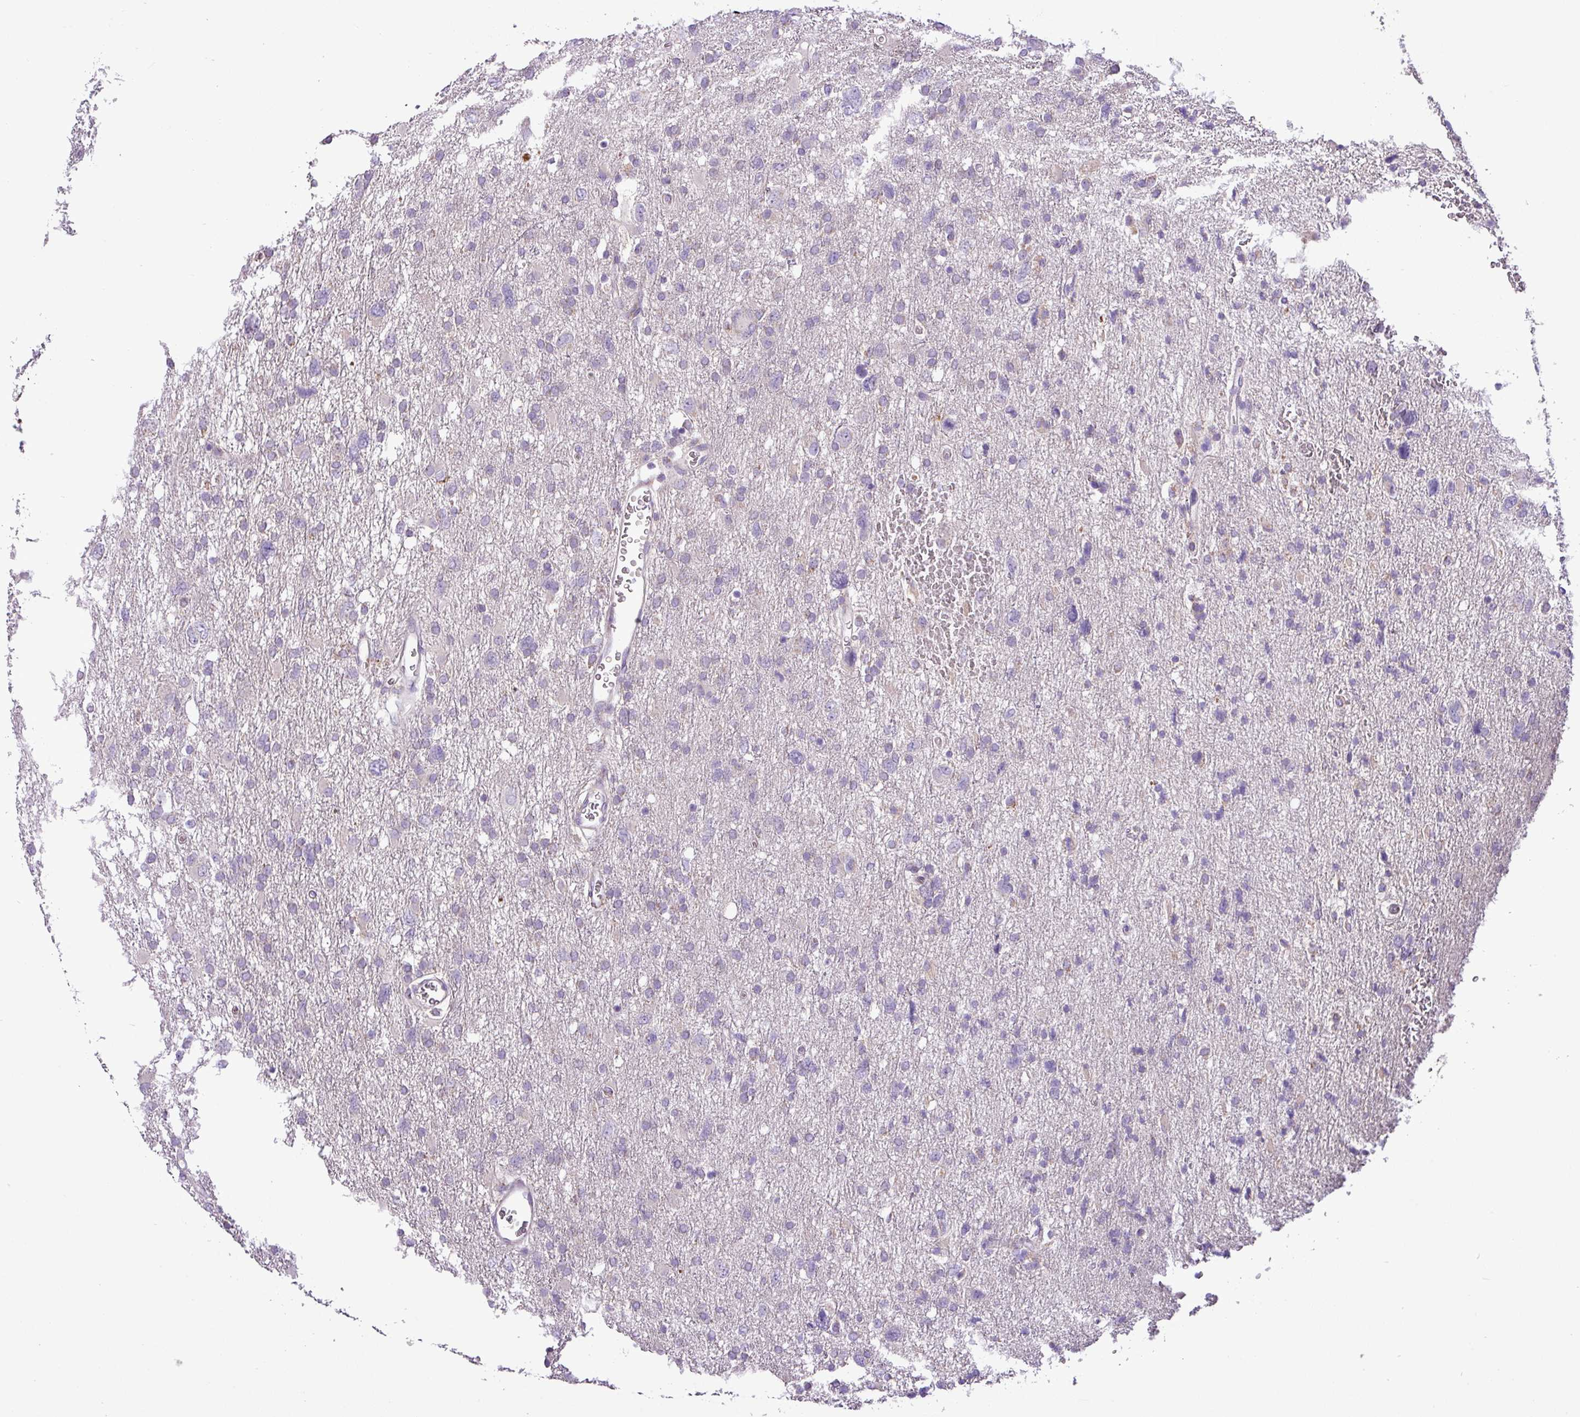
{"staining": {"intensity": "negative", "quantity": "none", "location": "none"}, "tissue": "glioma", "cell_type": "Tumor cells", "image_type": "cancer", "snomed": [{"axis": "morphology", "description": "Glioma, malignant, High grade"}, {"axis": "topography", "description": "Brain"}], "caption": "This is an immunohistochemistry (IHC) micrograph of human malignant glioma (high-grade). There is no staining in tumor cells.", "gene": "FAM183A", "patient": {"sex": "male", "age": 61}}